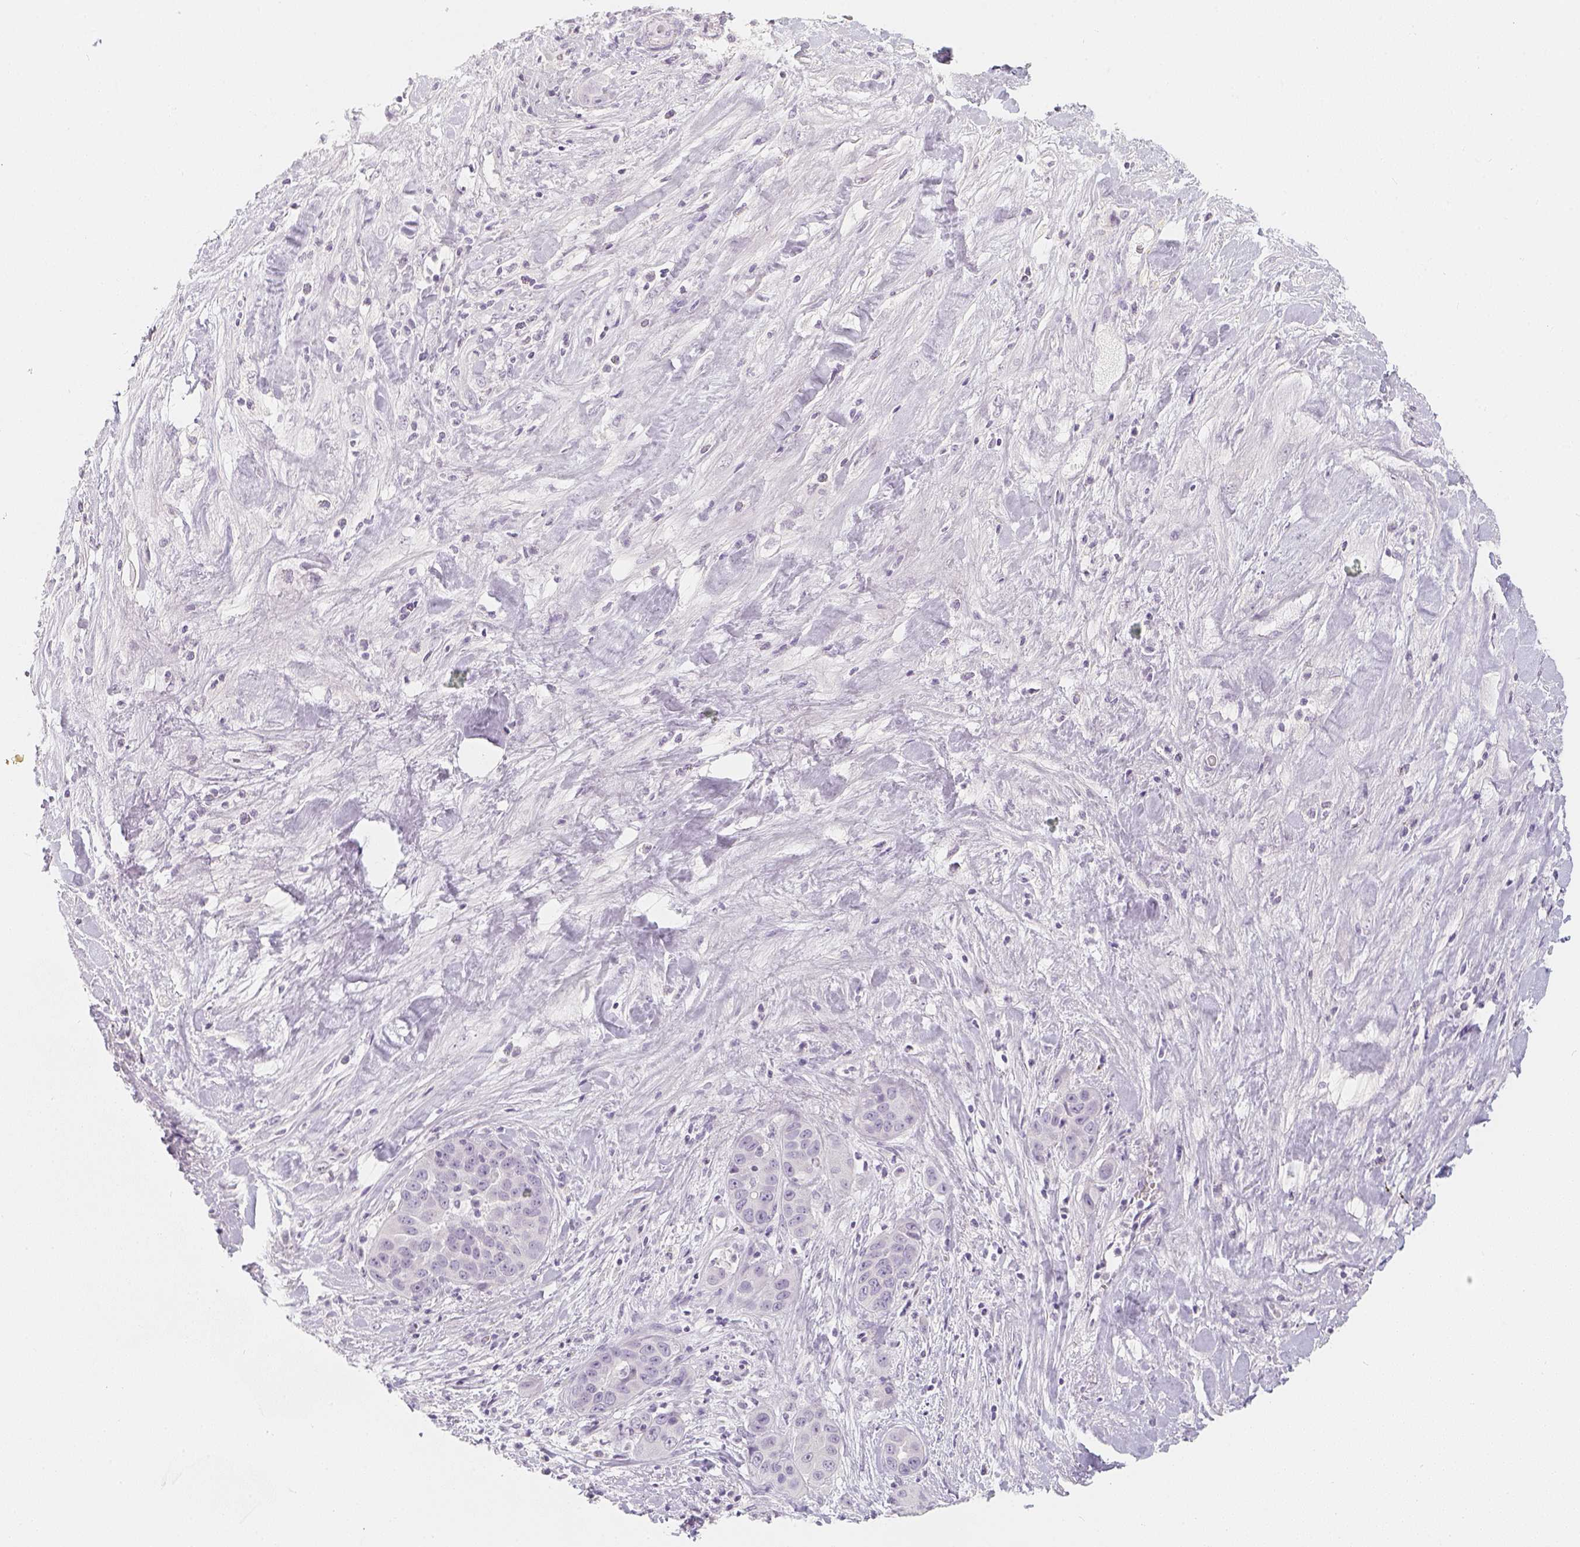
{"staining": {"intensity": "negative", "quantity": "none", "location": "none"}, "tissue": "liver cancer", "cell_type": "Tumor cells", "image_type": "cancer", "snomed": [{"axis": "morphology", "description": "Cholangiocarcinoma"}, {"axis": "topography", "description": "Liver"}], "caption": "Immunohistochemical staining of human liver cancer displays no significant positivity in tumor cells.", "gene": "SLC18A1", "patient": {"sex": "female", "age": 52}}